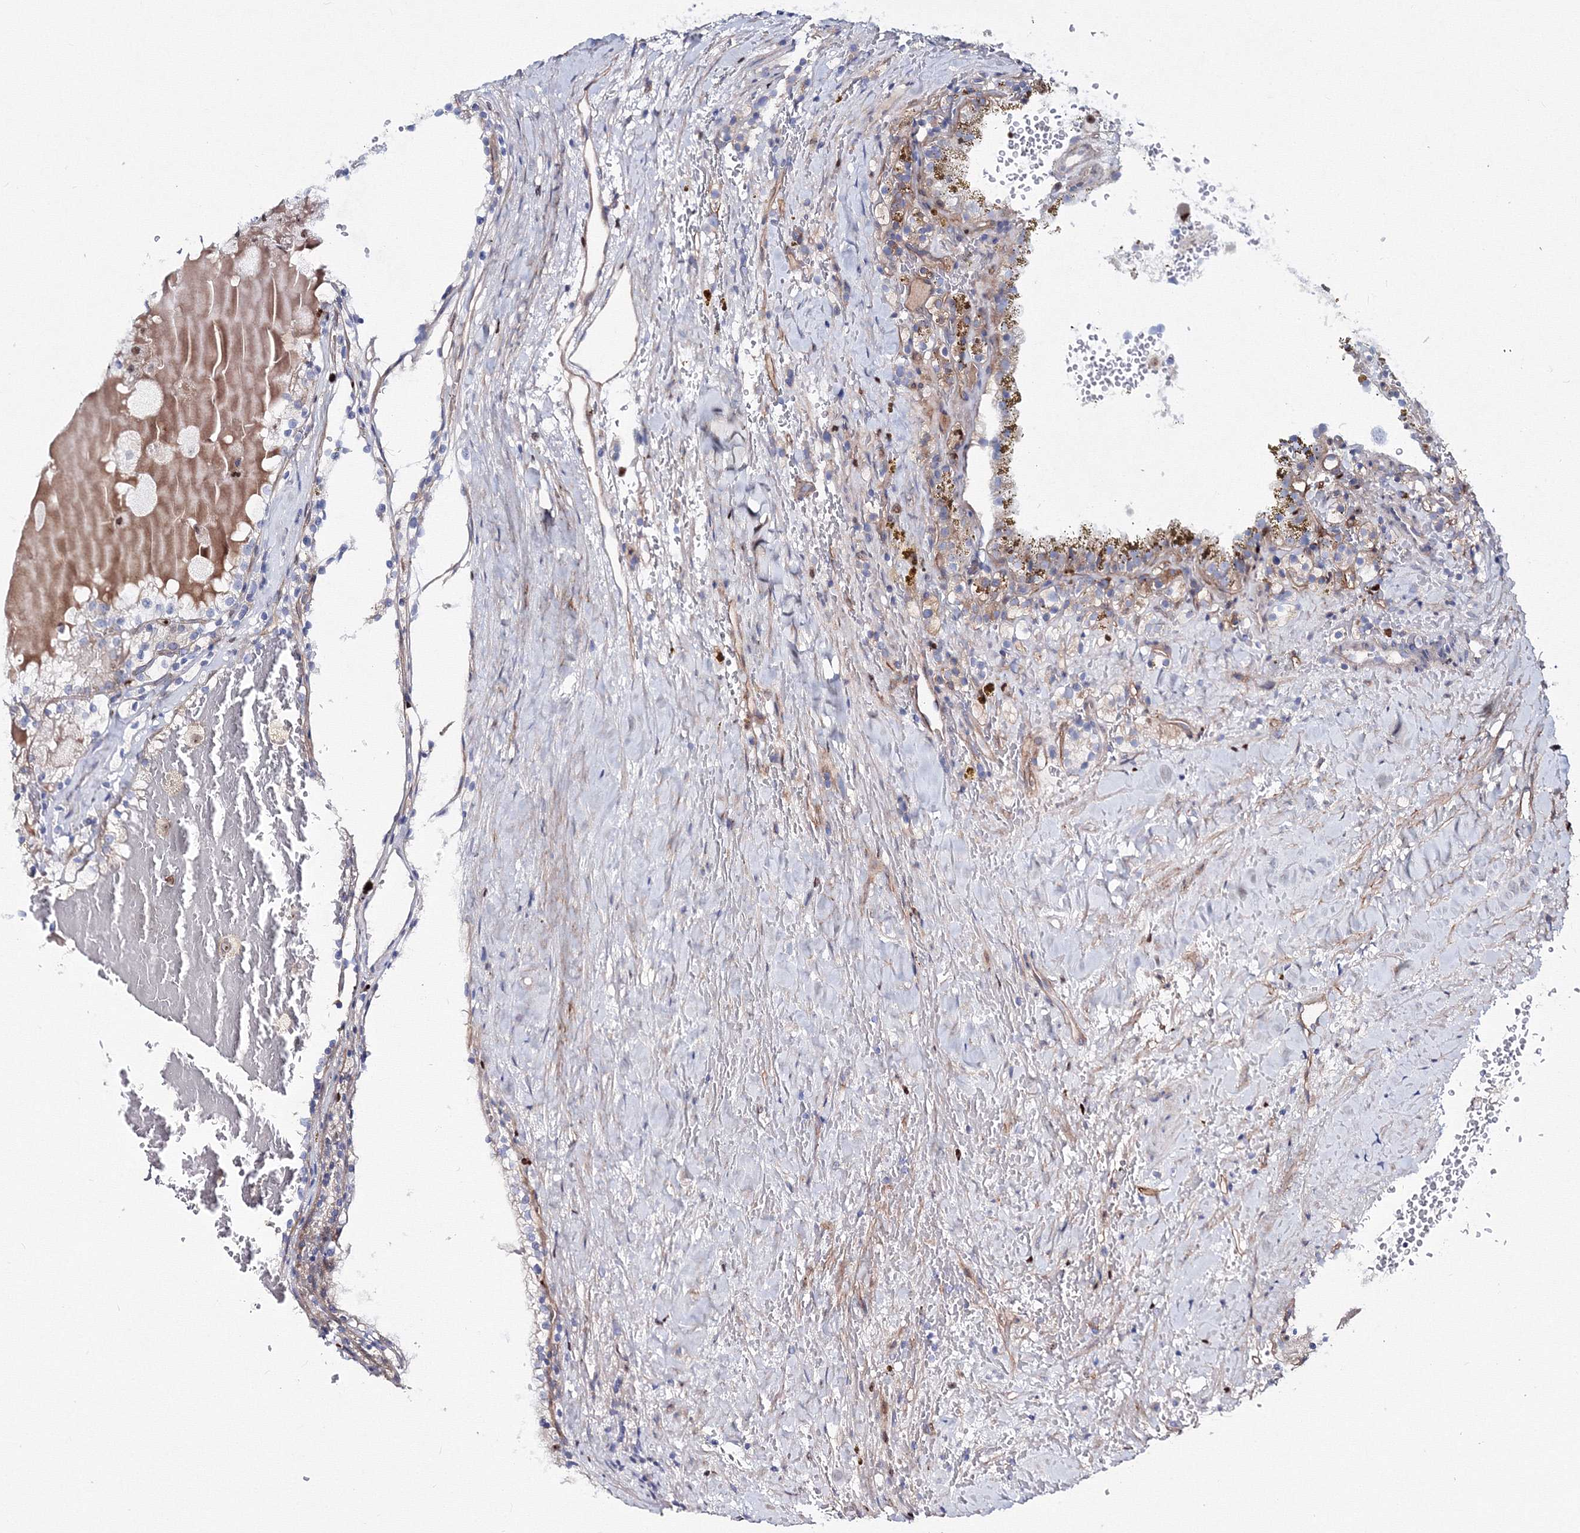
{"staining": {"intensity": "negative", "quantity": "none", "location": "none"}, "tissue": "renal cancer", "cell_type": "Tumor cells", "image_type": "cancer", "snomed": [{"axis": "morphology", "description": "Adenocarcinoma, NOS"}, {"axis": "topography", "description": "Kidney"}], "caption": "There is no significant positivity in tumor cells of renal cancer (adenocarcinoma).", "gene": "C11orf52", "patient": {"sex": "female", "age": 56}}